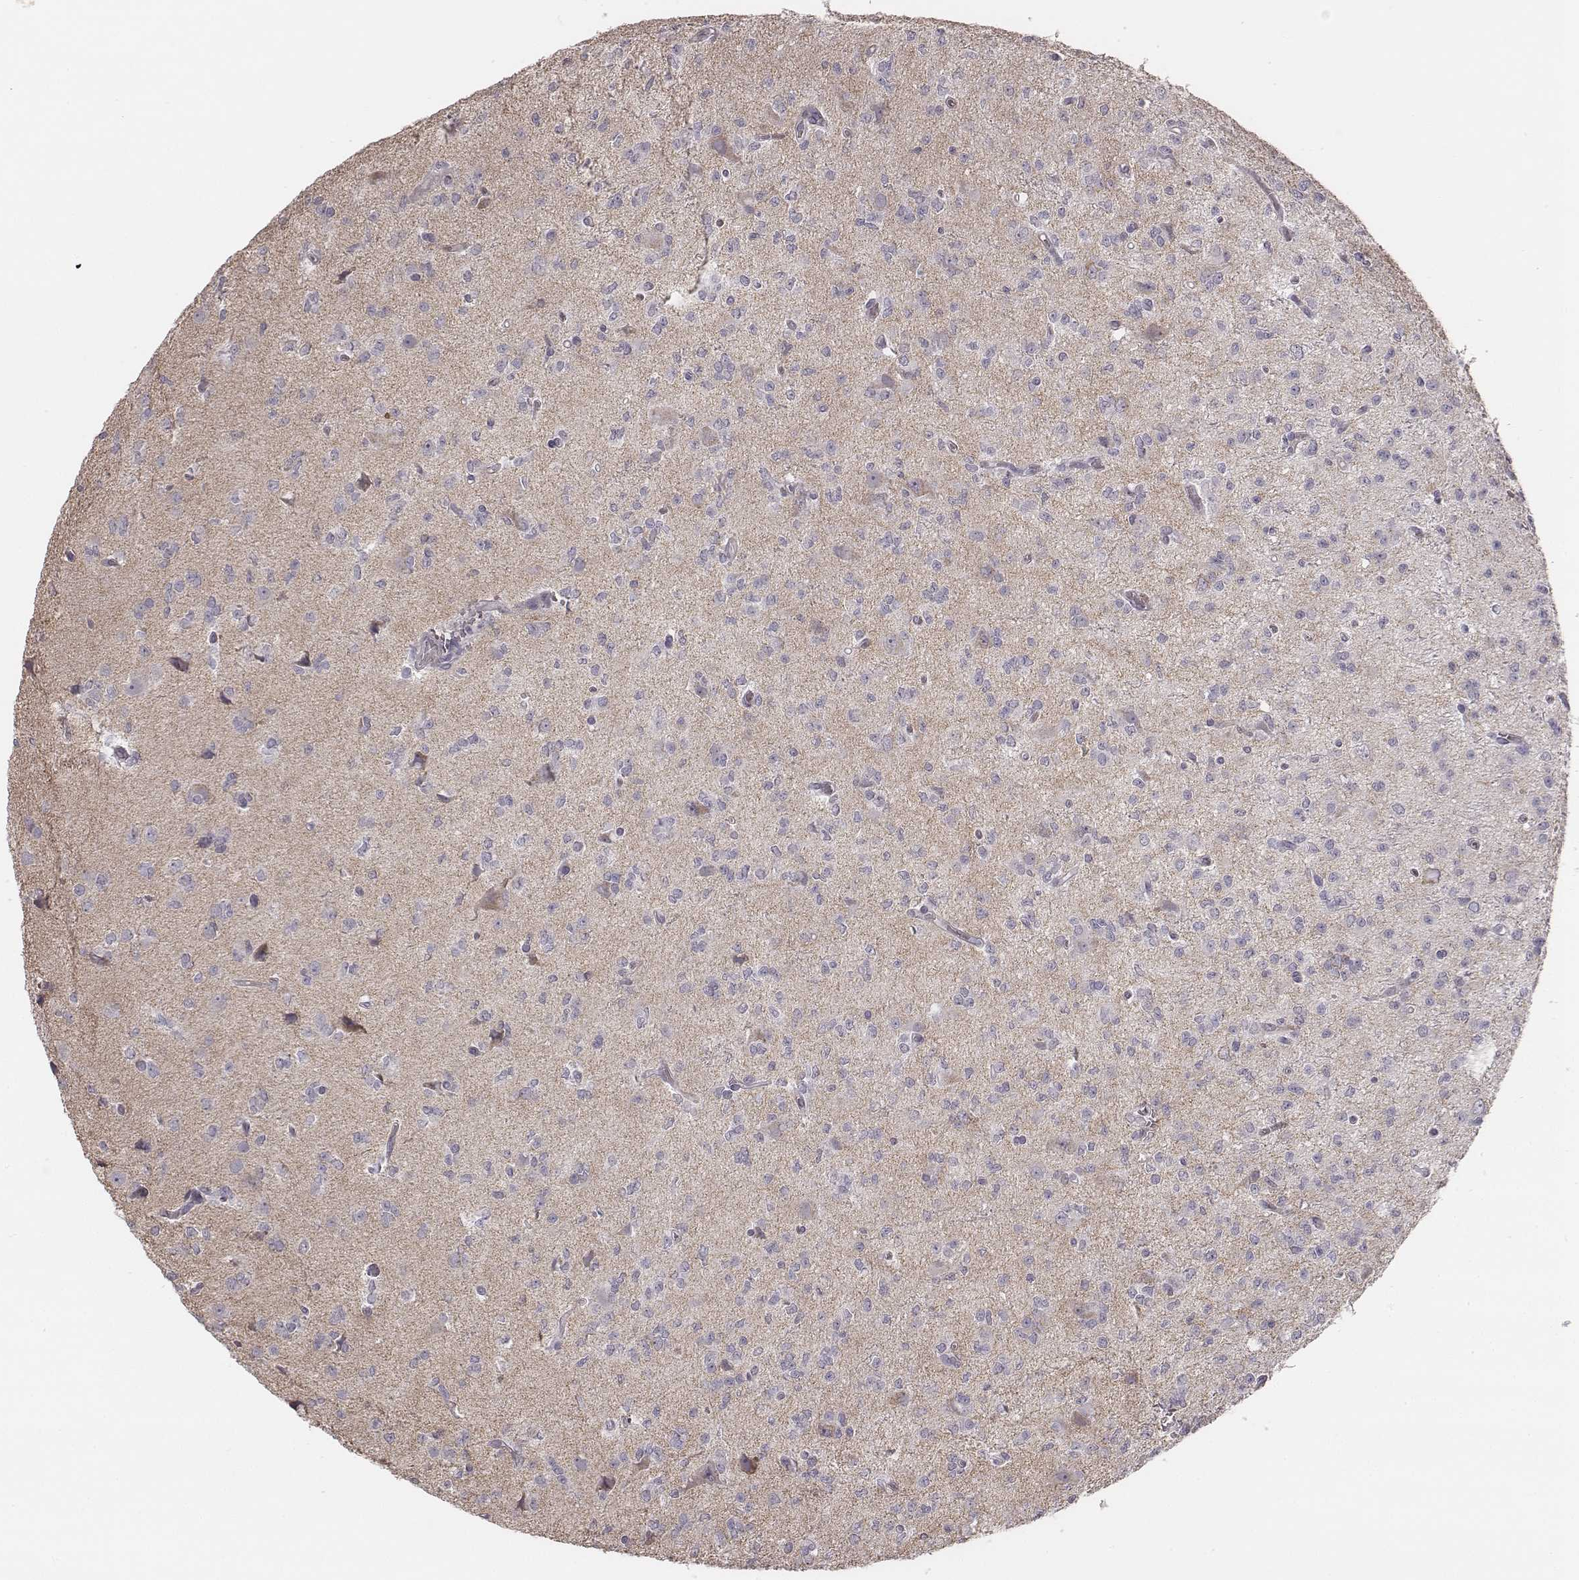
{"staining": {"intensity": "negative", "quantity": "none", "location": "none"}, "tissue": "glioma", "cell_type": "Tumor cells", "image_type": "cancer", "snomed": [{"axis": "morphology", "description": "Glioma, malignant, Low grade"}, {"axis": "topography", "description": "Brain"}], "caption": "High power microscopy image of an immunohistochemistry (IHC) histopathology image of glioma, revealing no significant positivity in tumor cells.", "gene": "TLX3", "patient": {"sex": "male", "age": 27}}